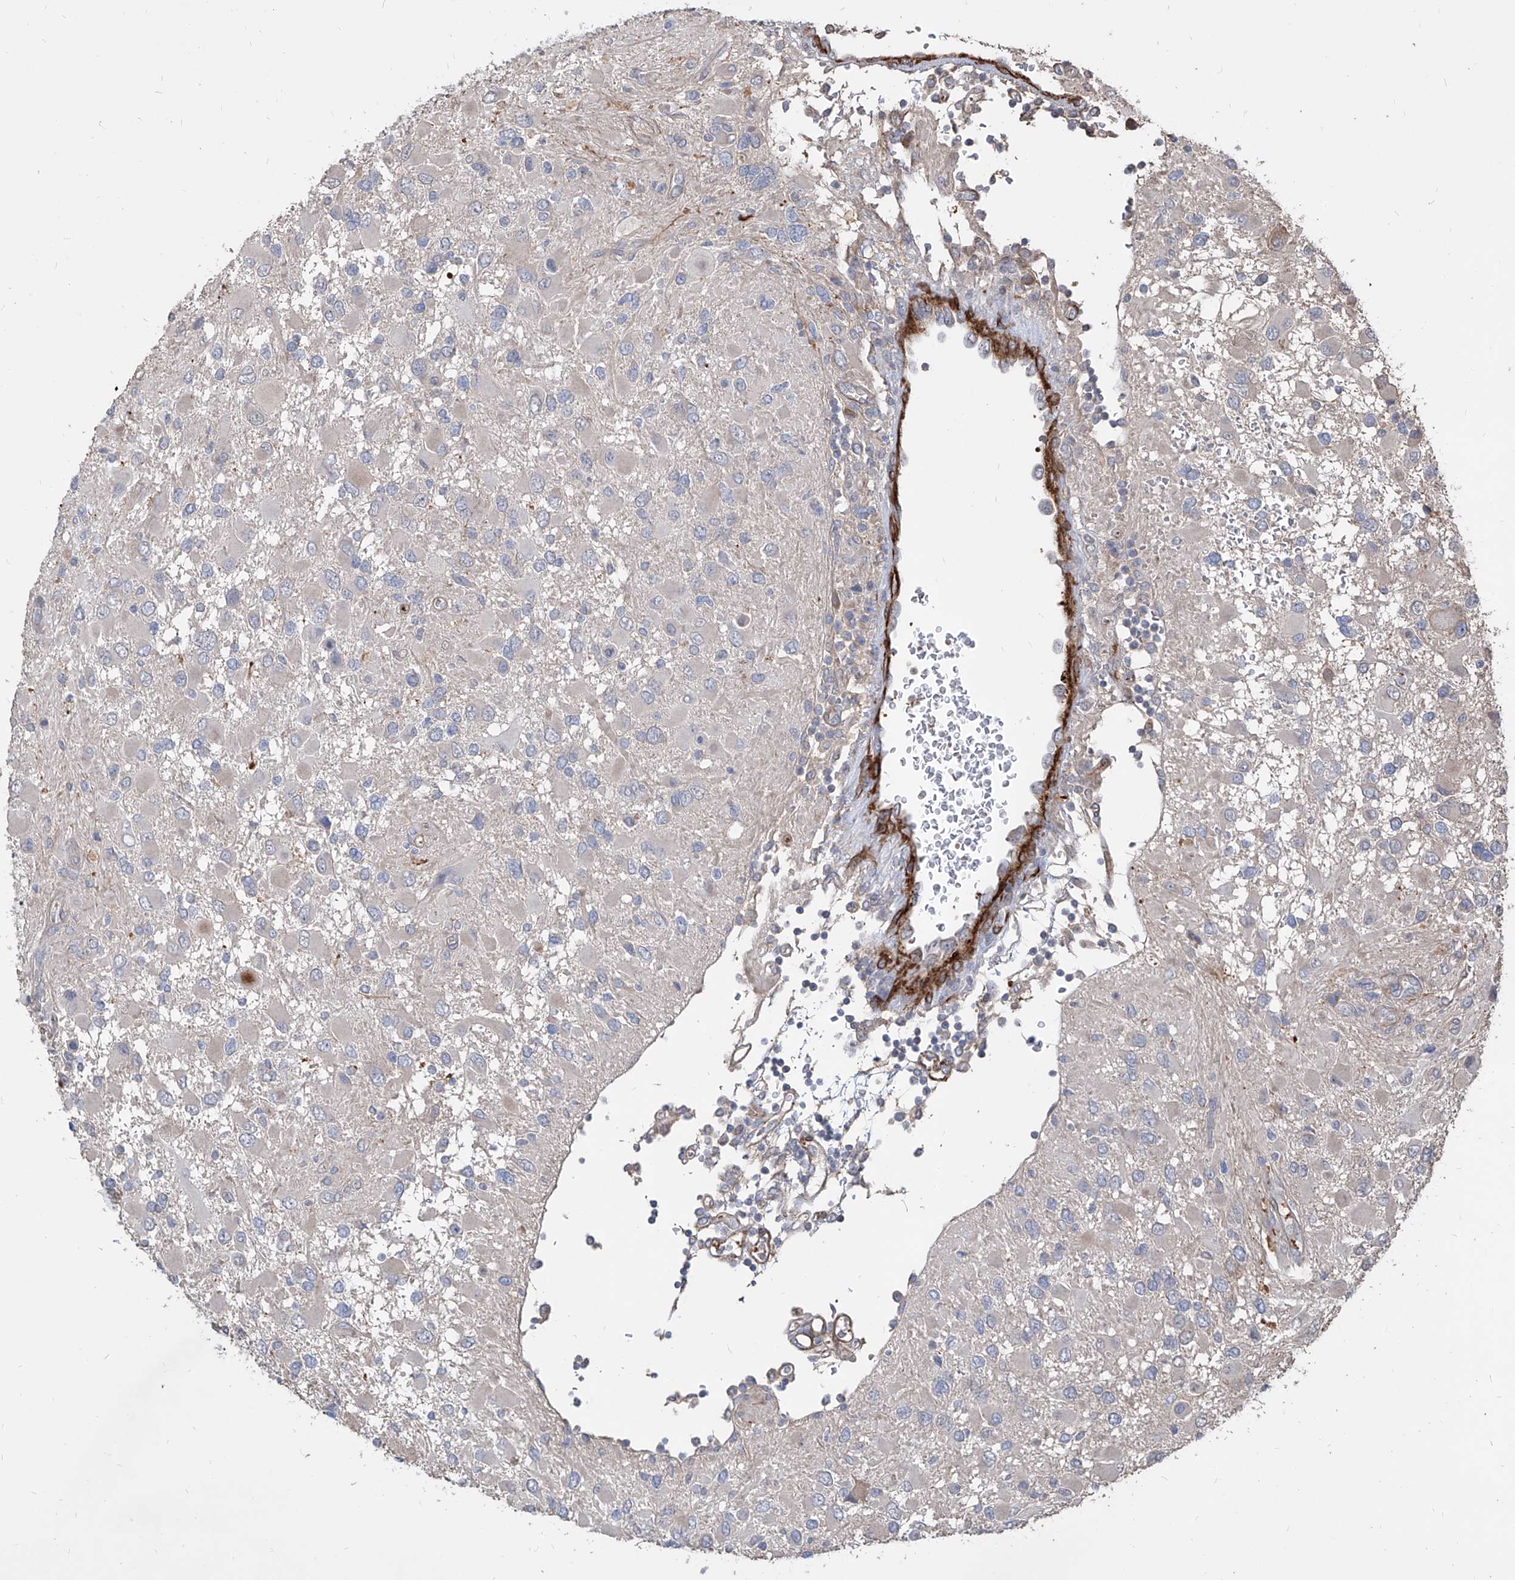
{"staining": {"intensity": "negative", "quantity": "none", "location": "none"}, "tissue": "glioma", "cell_type": "Tumor cells", "image_type": "cancer", "snomed": [{"axis": "morphology", "description": "Glioma, malignant, High grade"}, {"axis": "topography", "description": "Brain"}], "caption": "An immunohistochemistry photomicrograph of glioma is shown. There is no staining in tumor cells of glioma. (DAB (3,3'-diaminobenzidine) immunohistochemistry (IHC) with hematoxylin counter stain).", "gene": "FAM83B", "patient": {"sex": "male", "age": 53}}